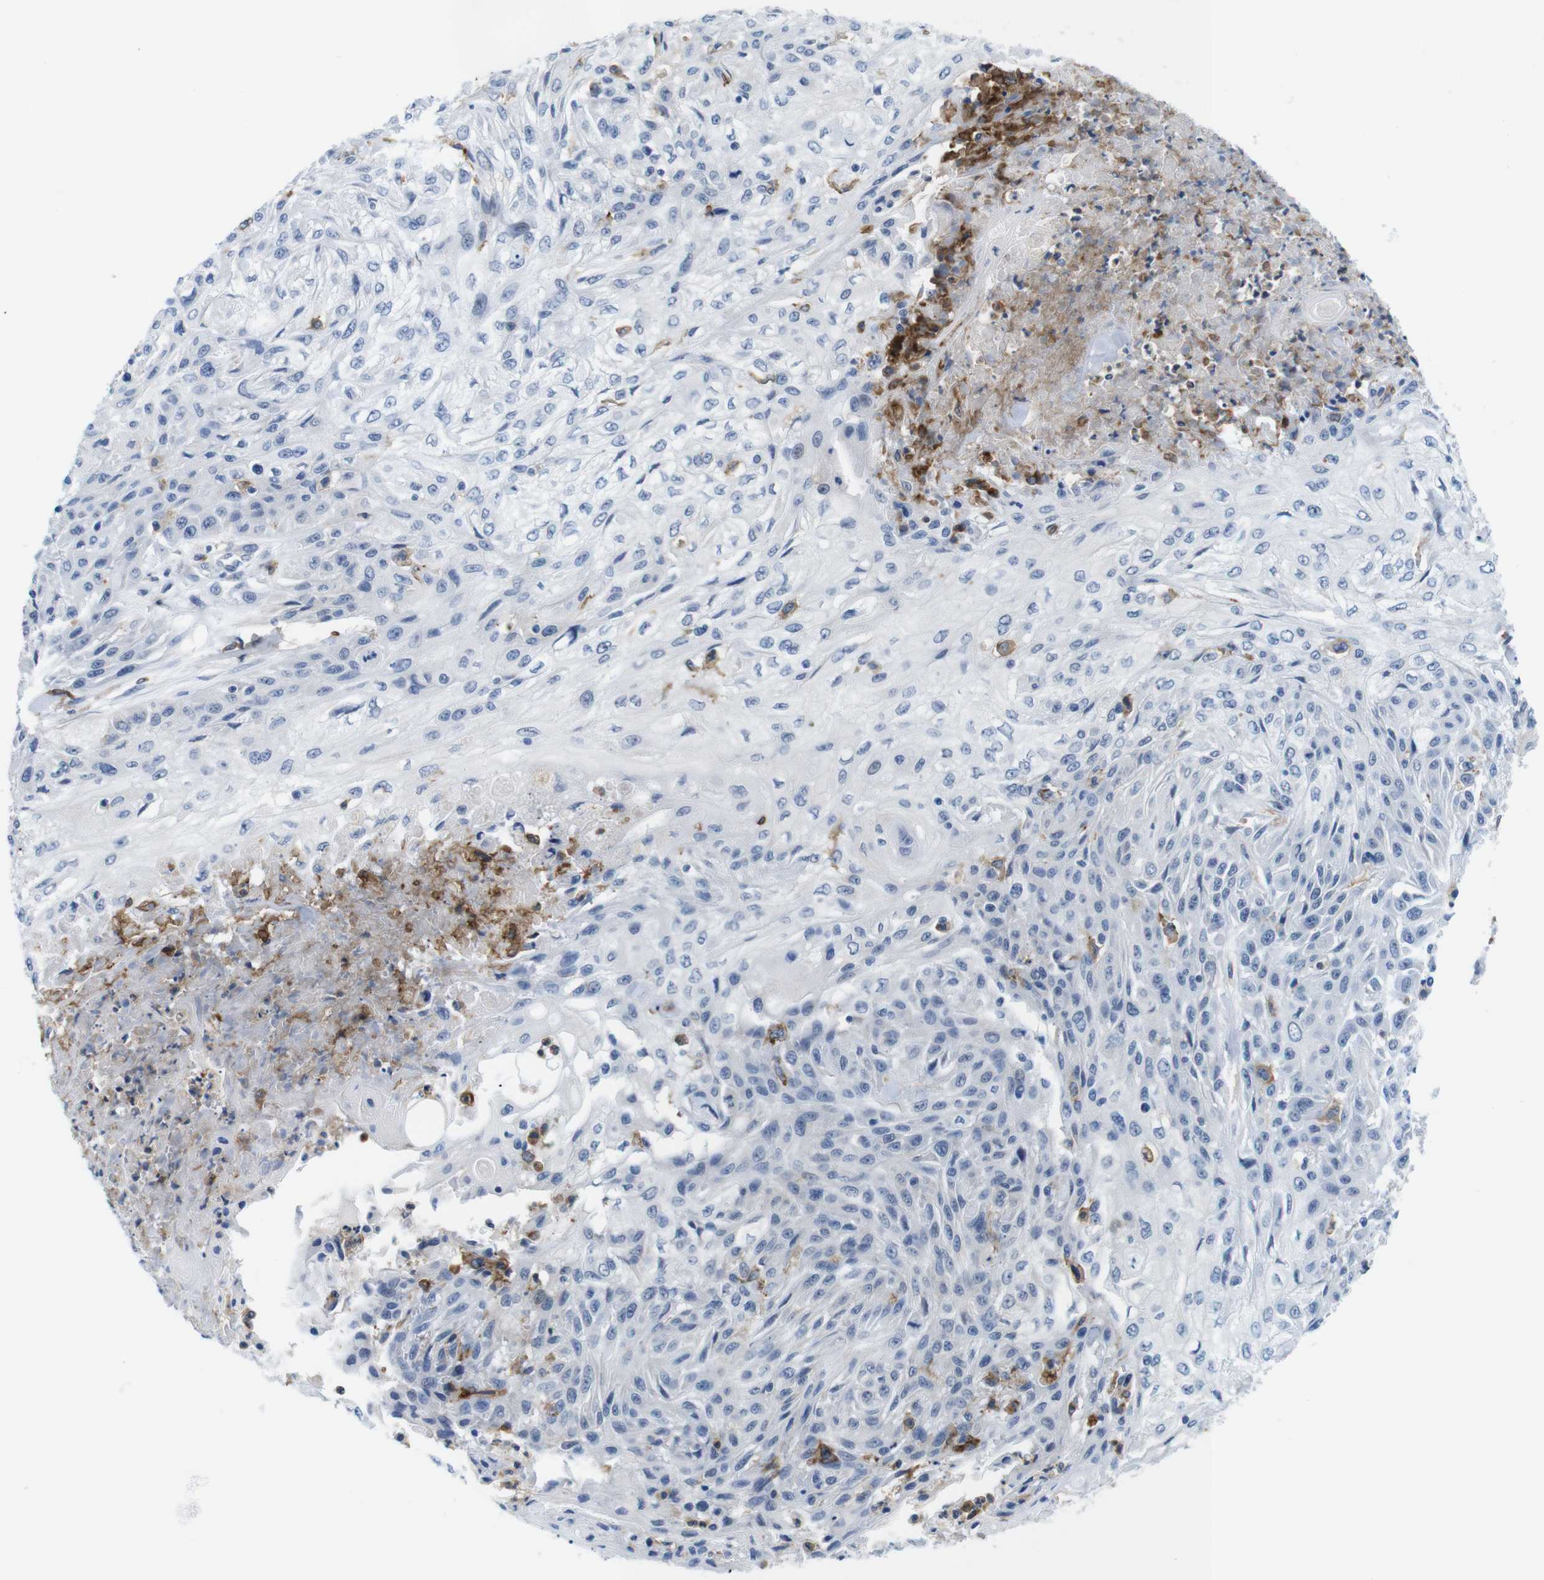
{"staining": {"intensity": "negative", "quantity": "none", "location": "none"}, "tissue": "skin cancer", "cell_type": "Tumor cells", "image_type": "cancer", "snomed": [{"axis": "morphology", "description": "Squamous cell carcinoma, NOS"}, {"axis": "topography", "description": "Skin"}], "caption": "Human skin cancer stained for a protein using immunohistochemistry (IHC) displays no positivity in tumor cells.", "gene": "CD300C", "patient": {"sex": "male", "age": 75}}